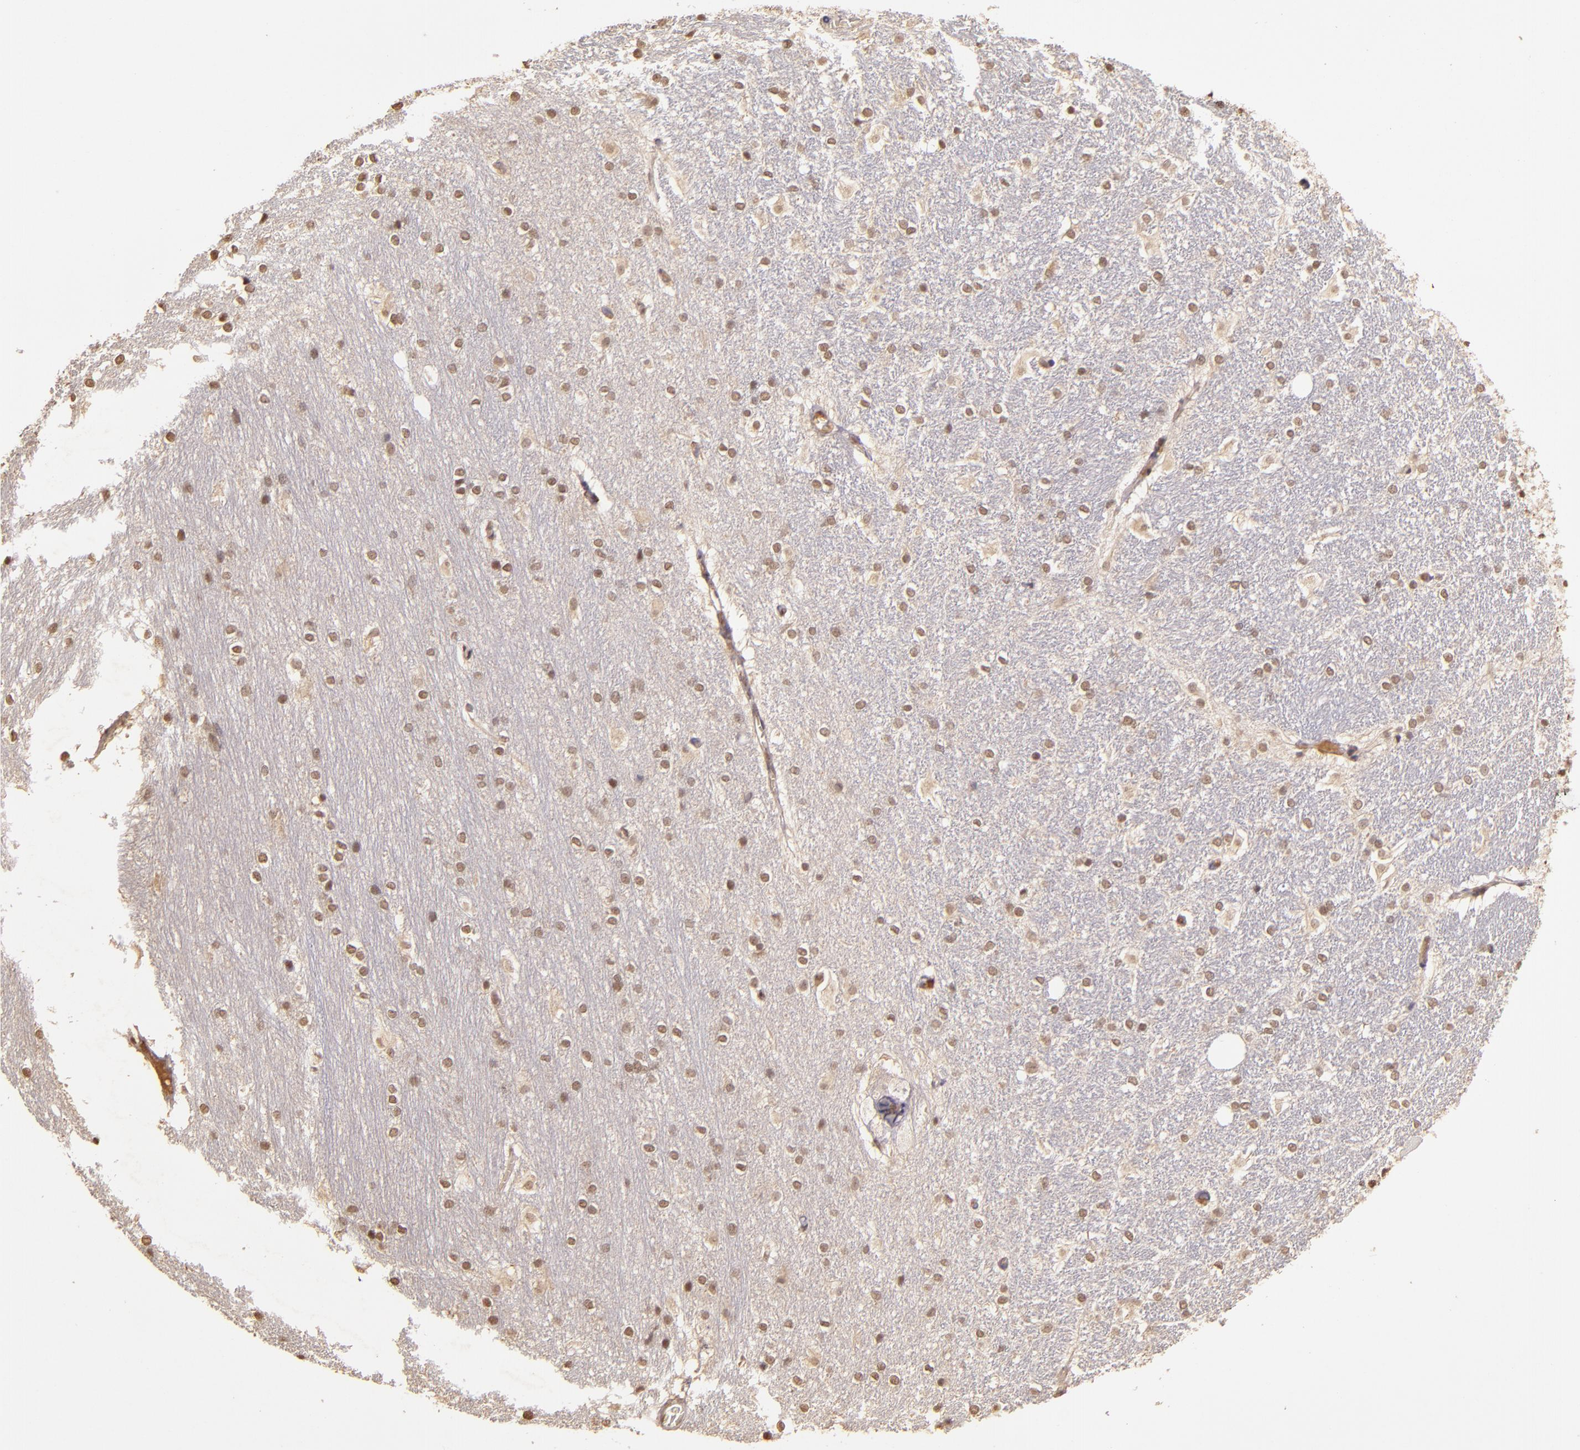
{"staining": {"intensity": "weak", "quantity": "<25%", "location": "cytoplasmic/membranous,nuclear"}, "tissue": "hippocampus", "cell_type": "Glial cells", "image_type": "normal", "snomed": [{"axis": "morphology", "description": "Normal tissue, NOS"}, {"axis": "topography", "description": "Hippocampus"}], "caption": "DAB immunohistochemical staining of unremarkable hippocampus reveals no significant staining in glial cells.", "gene": "CUL1", "patient": {"sex": "female", "age": 19}}